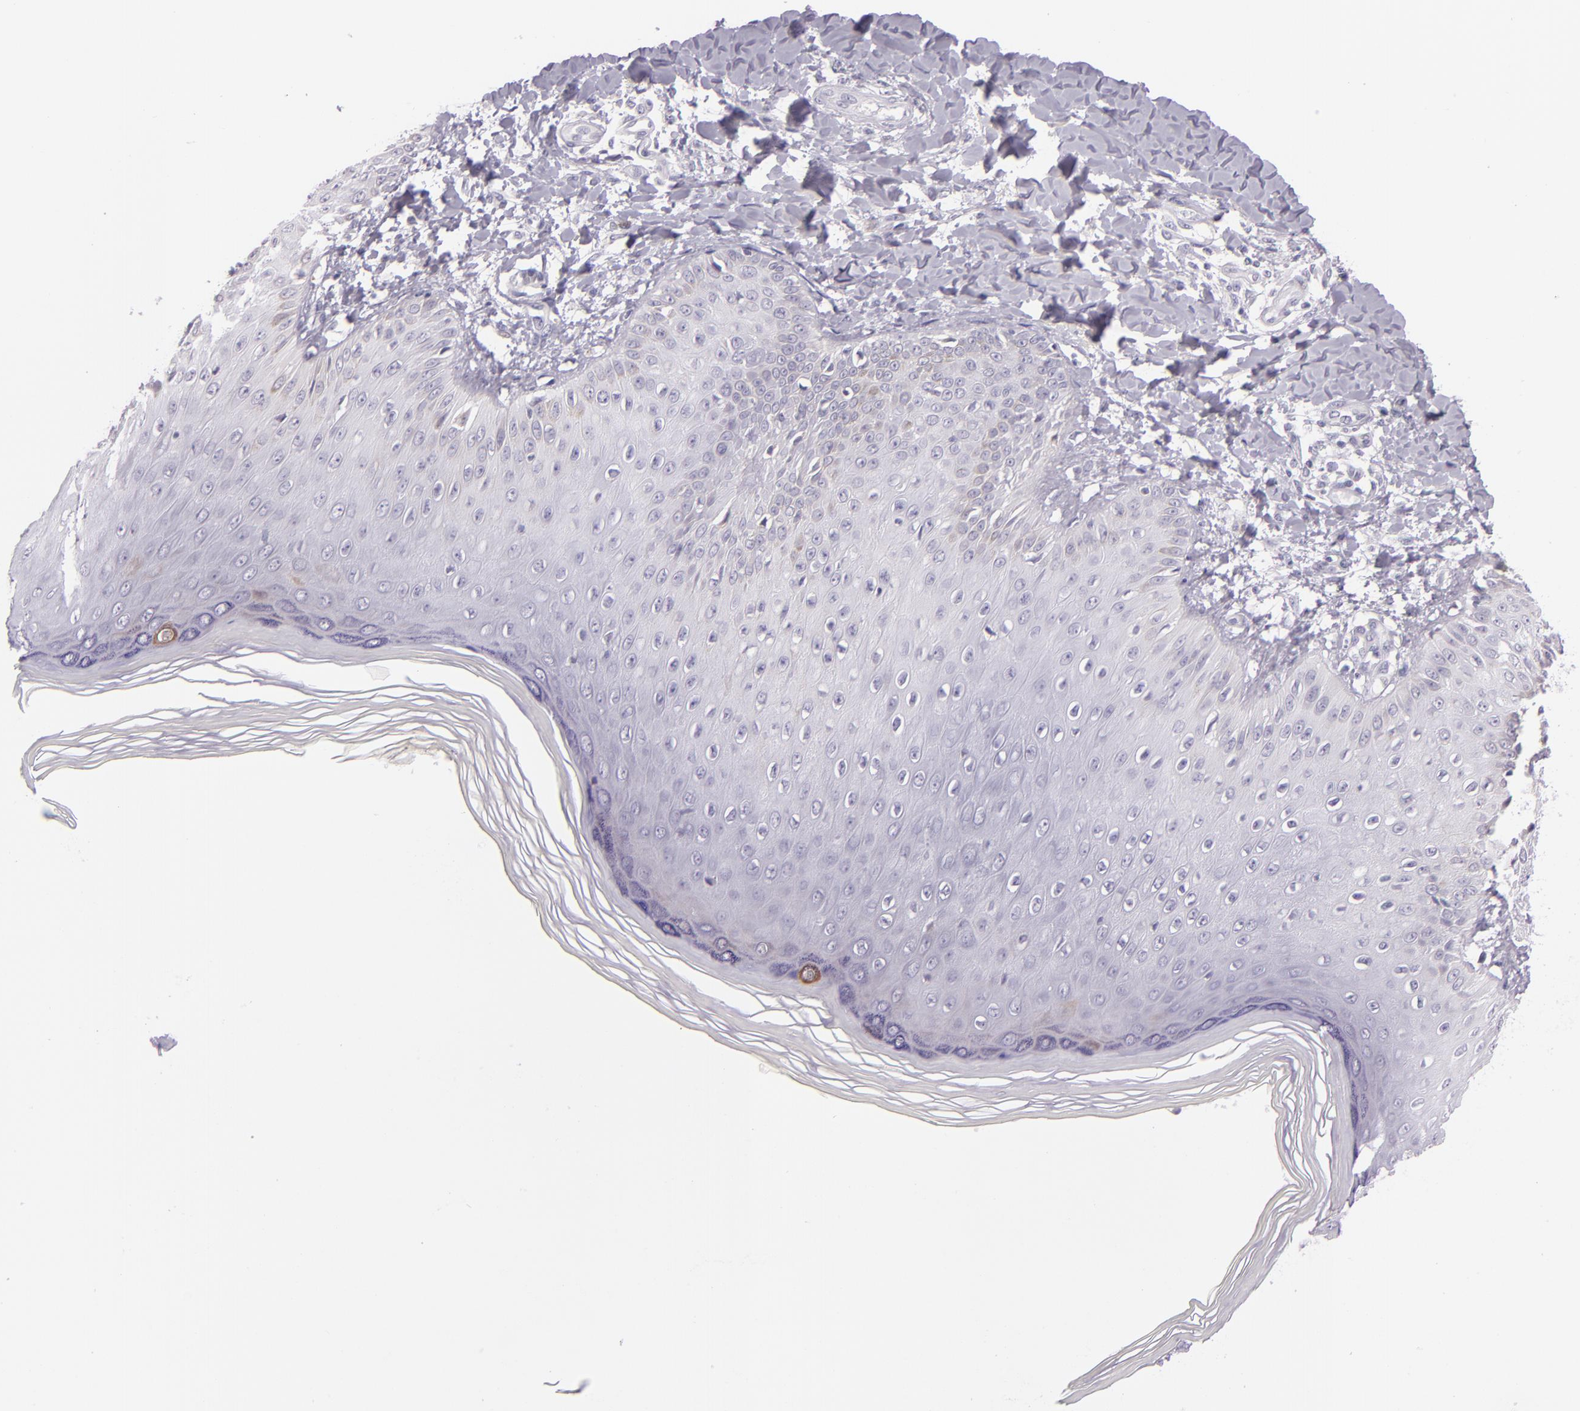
{"staining": {"intensity": "negative", "quantity": "none", "location": "none"}, "tissue": "skin", "cell_type": "Epidermal cells", "image_type": "normal", "snomed": [{"axis": "morphology", "description": "Normal tissue, NOS"}, {"axis": "morphology", "description": "Inflammation, NOS"}, {"axis": "topography", "description": "Soft tissue"}, {"axis": "topography", "description": "Anal"}], "caption": "IHC histopathology image of unremarkable skin stained for a protein (brown), which demonstrates no expression in epidermal cells.", "gene": "HSP90AA1", "patient": {"sex": "female", "age": 15}}